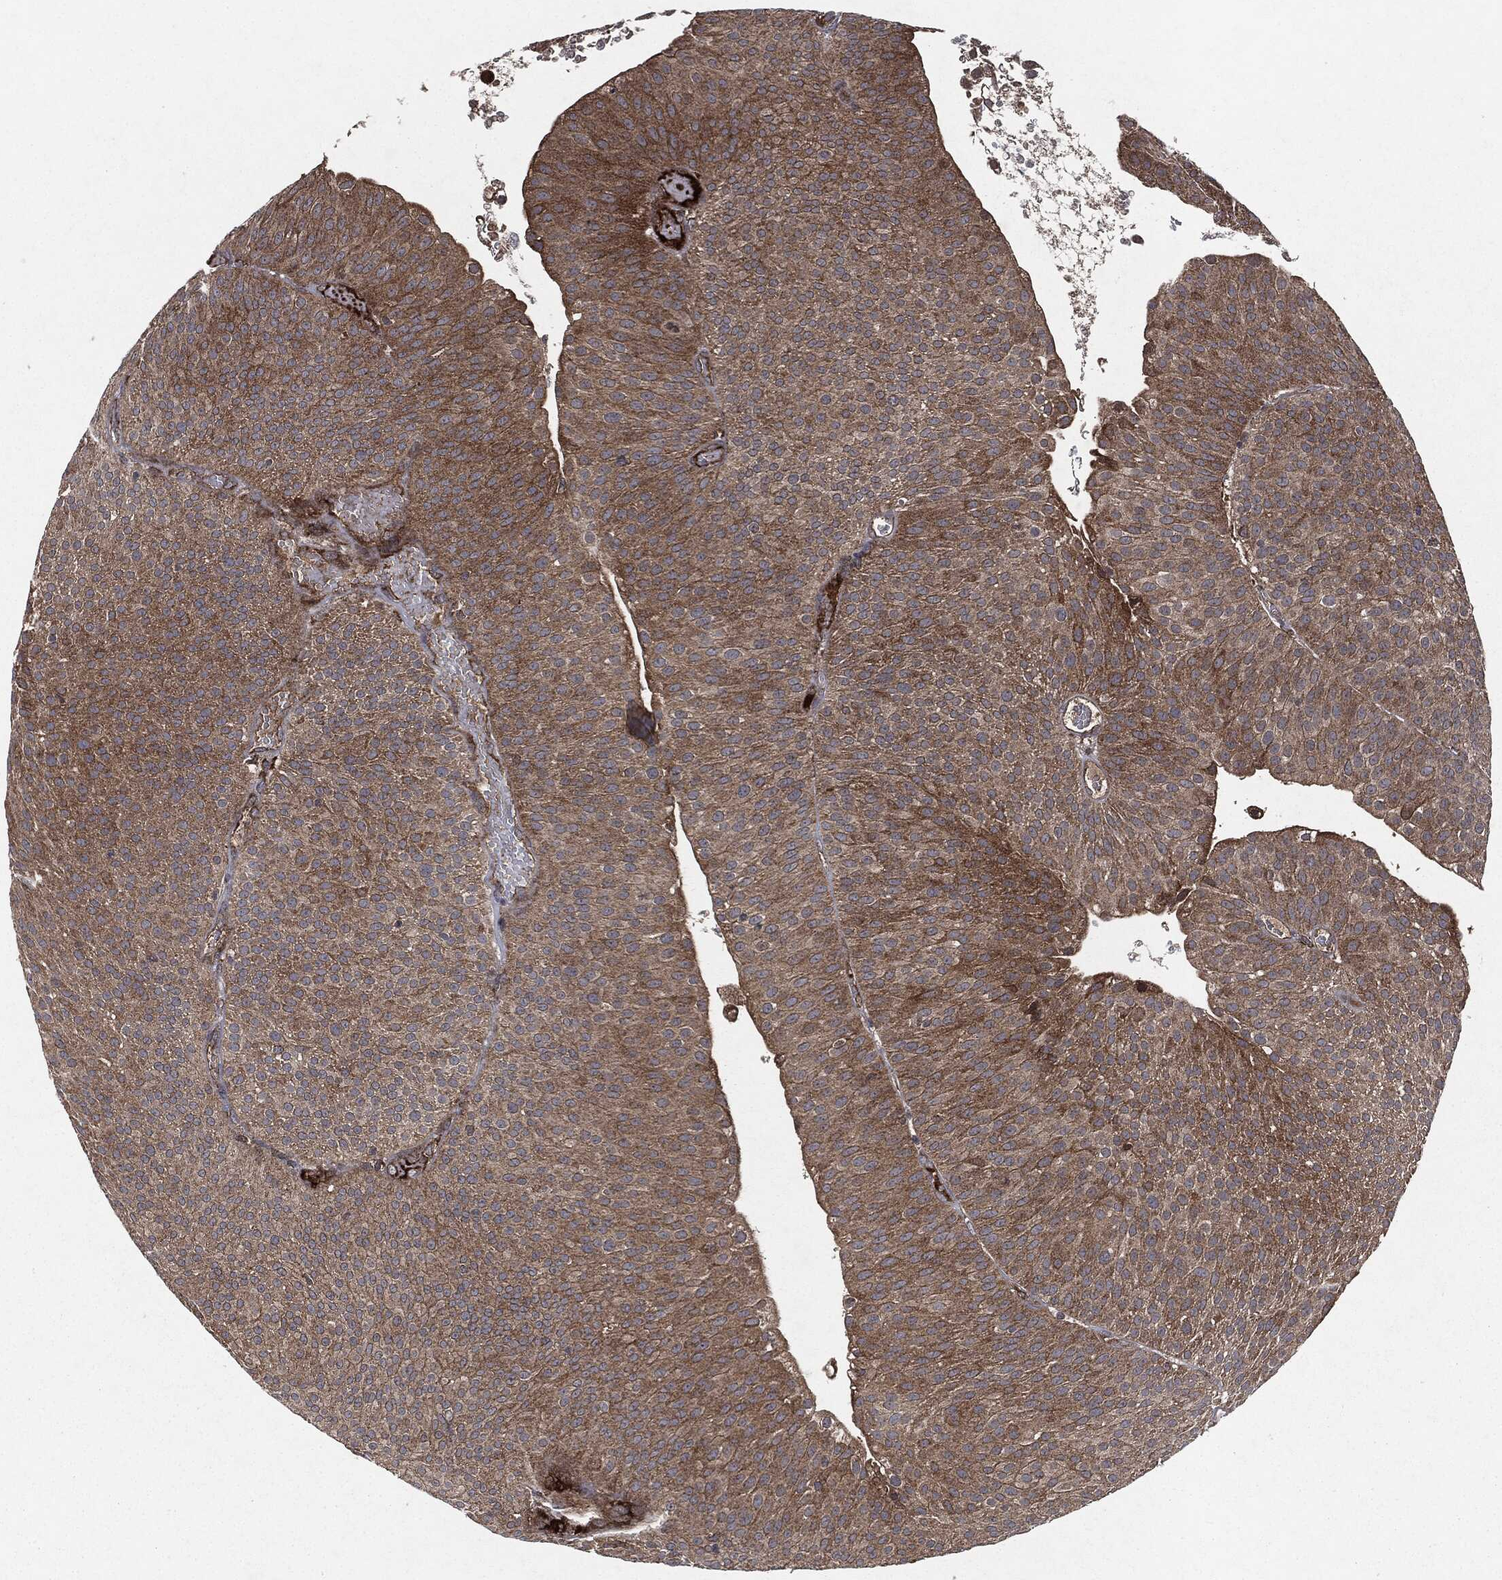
{"staining": {"intensity": "moderate", "quantity": ">75%", "location": "cytoplasmic/membranous"}, "tissue": "urothelial cancer", "cell_type": "Tumor cells", "image_type": "cancer", "snomed": [{"axis": "morphology", "description": "Urothelial carcinoma, Low grade"}, {"axis": "topography", "description": "Urinary bladder"}], "caption": "Approximately >75% of tumor cells in human urothelial carcinoma (low-grade) show moderate cytoplasmic/membranous protein expression as visualized by brown immunohistochemical staining.", "gene": "RAF1", "patient": {"sex": "male", "age": 65}}